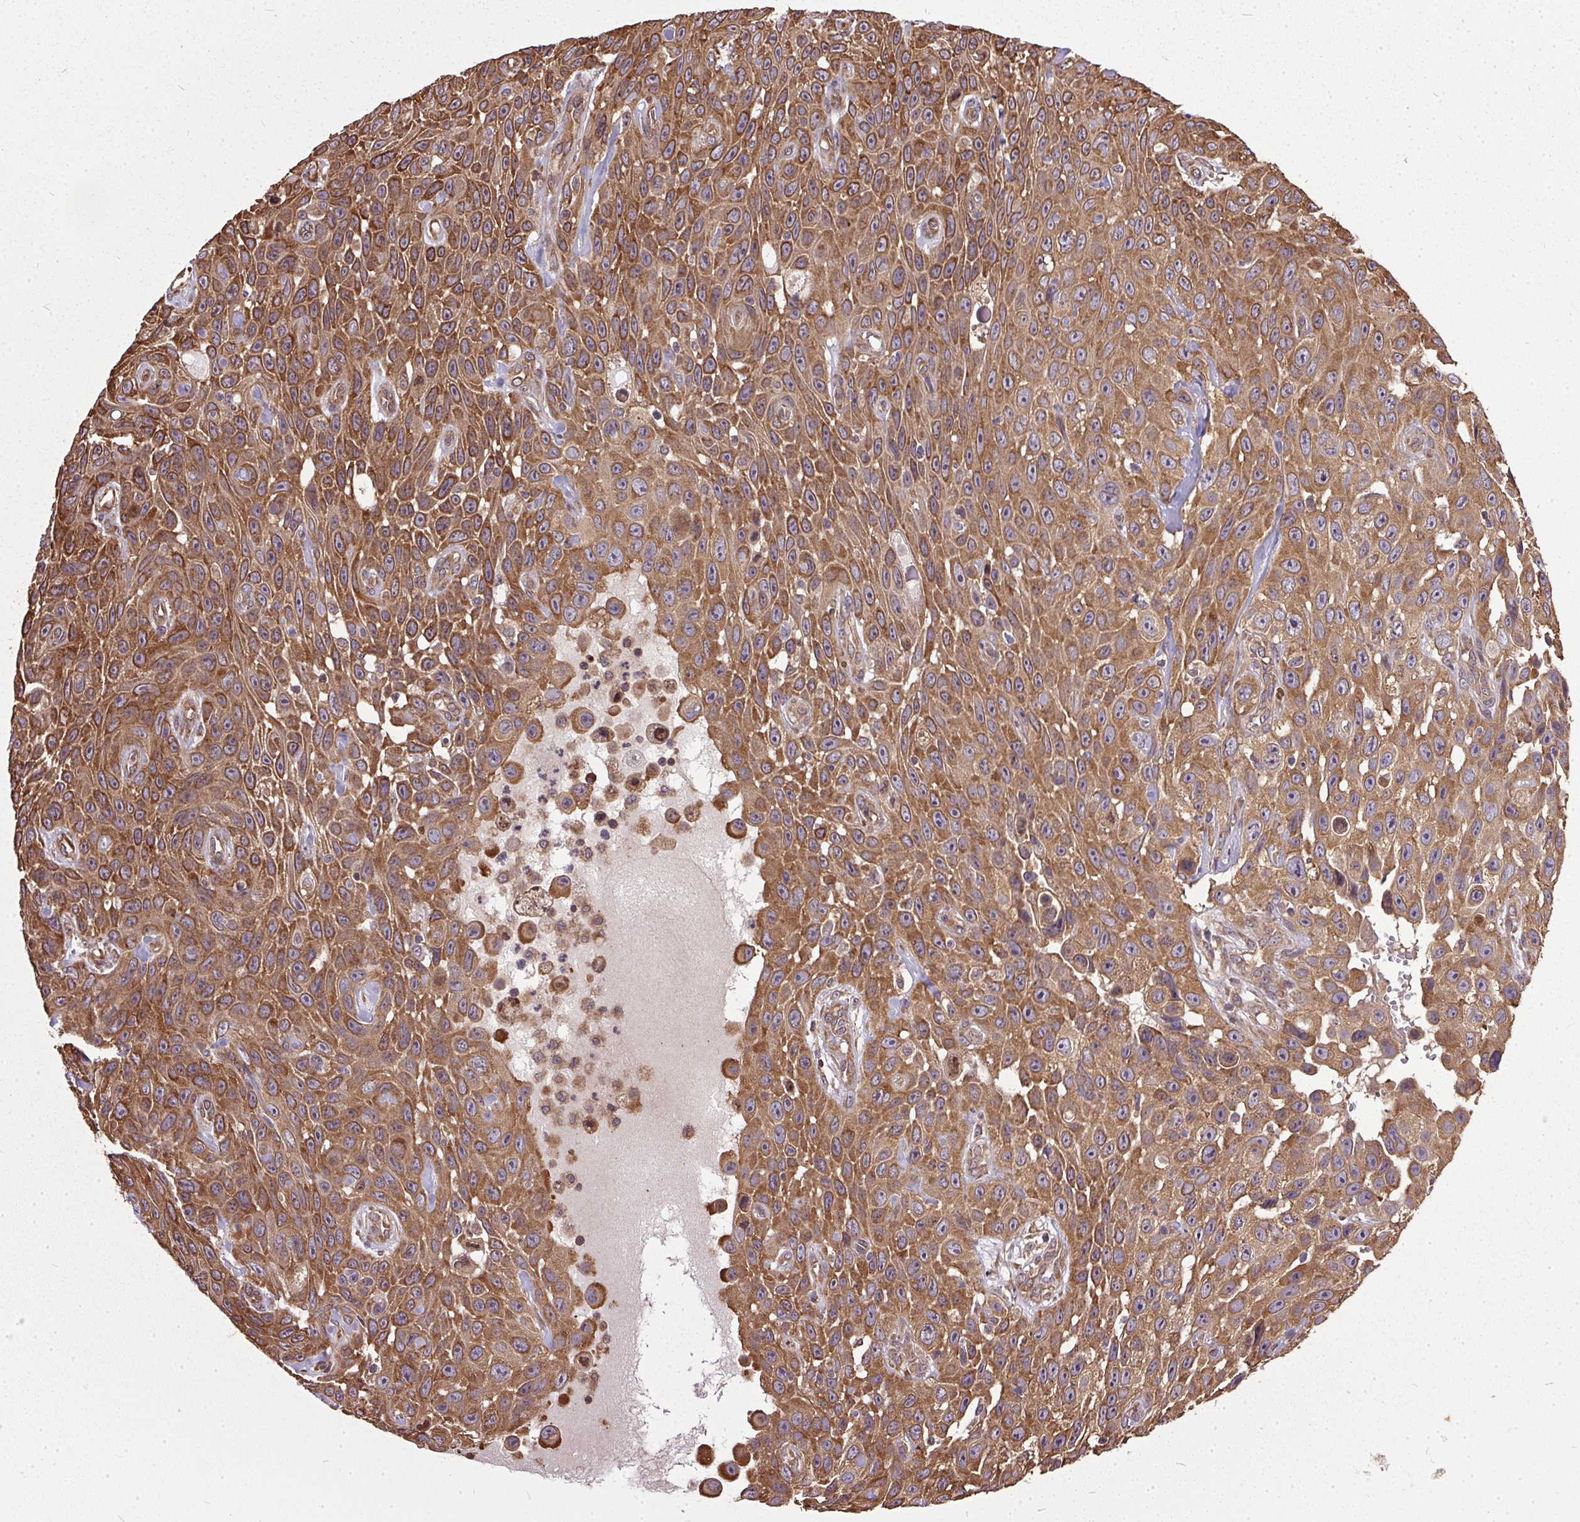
{"staining": {"intensity": "strong", "quantity": ">75%", "location": "cytoplasmic/membranous"}, "tissue": "skin cancer", "cell_type": "Tumor cells", "image_type": "cancer", "snomed": [{"axis": "morphology", "description": "Squamous cell carcinoma, NOS"}, {"axis": "topography", "description": "Skin"}], "caption": "A brown stain labels strong cytoplasmic/membranous expression of a protein in skin cancer (squamous cell carcinoma) tumor cells.", "gene": "EIF2S1", "patient": {"sex": "male", "age": 82}}